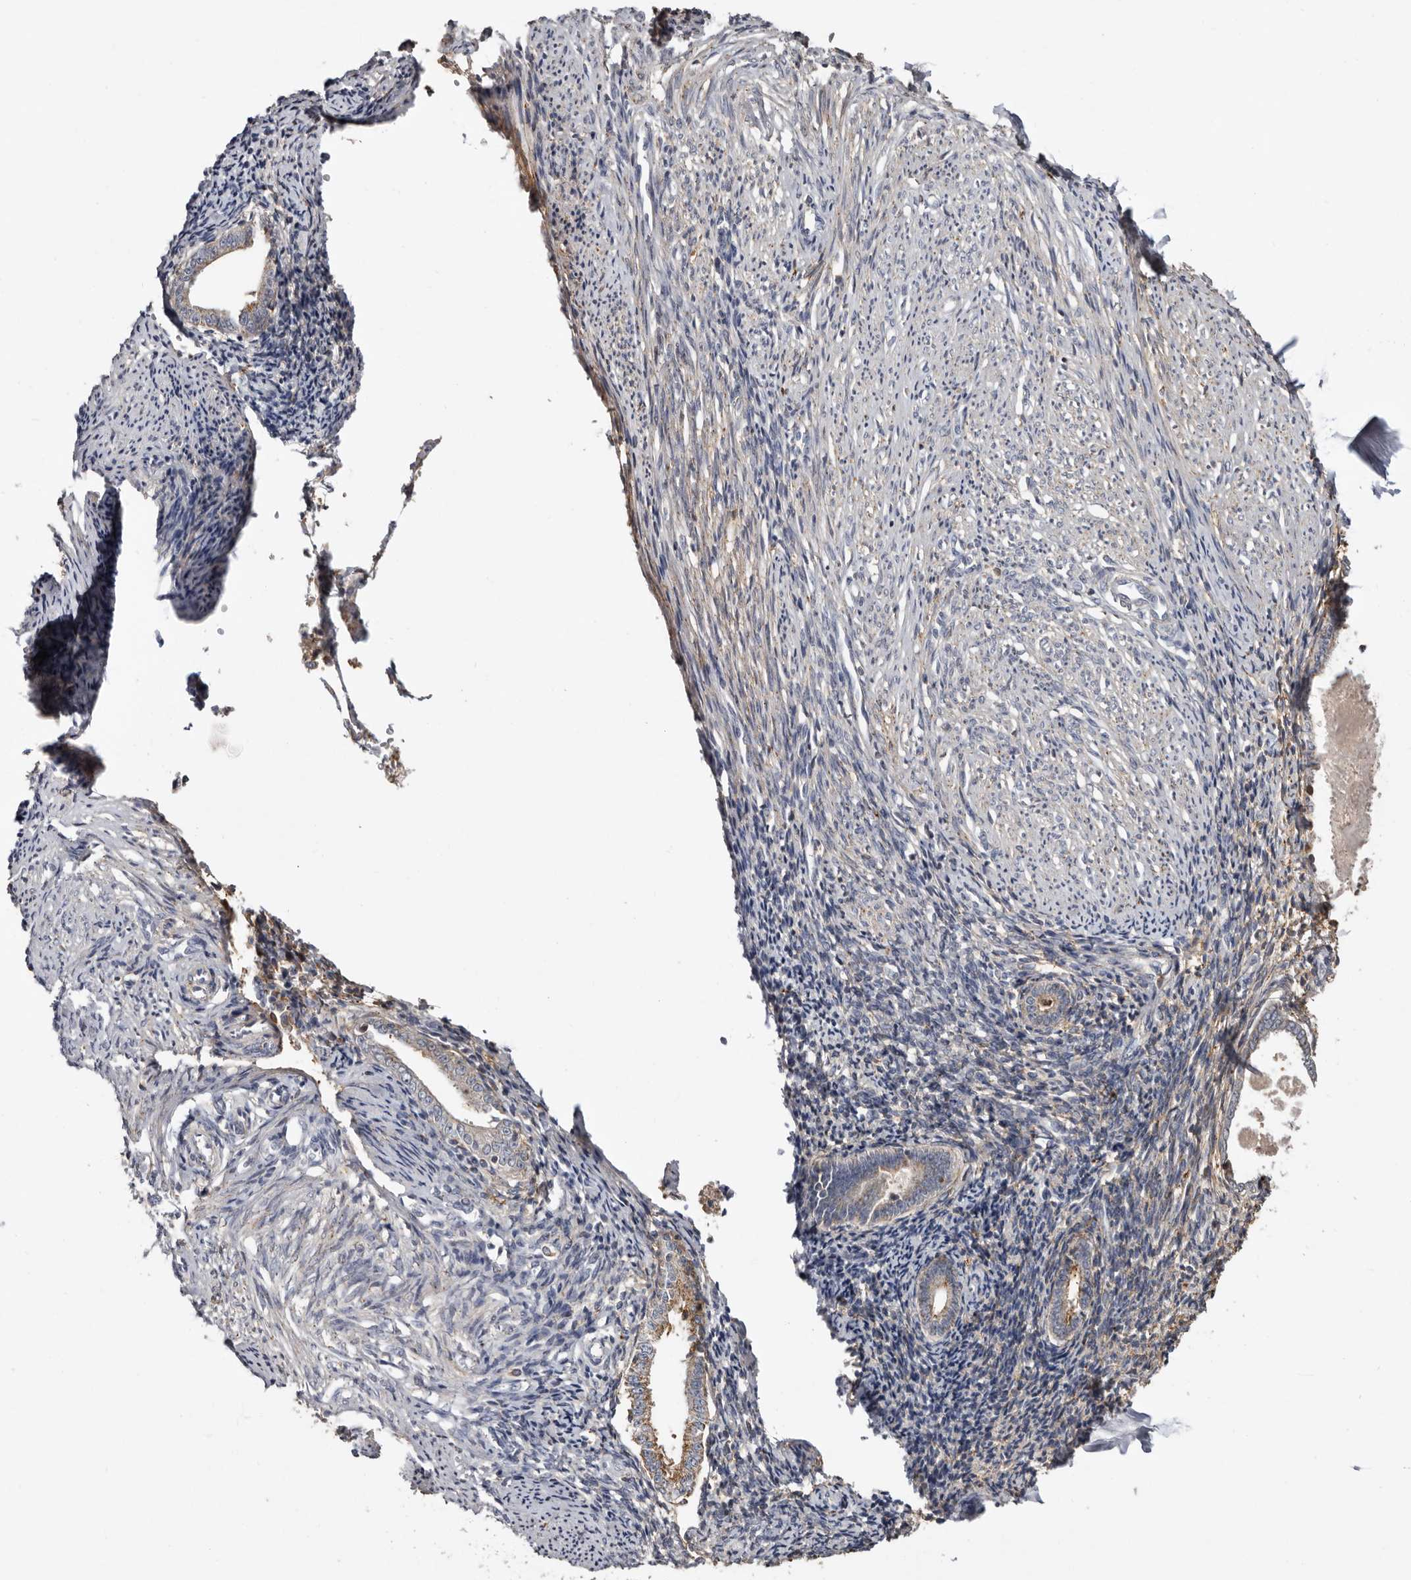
{"staining": {"intensity": "moderate", "quantity": "25%-75%", "location": "cytoplasmic/membranous"}, "tissue": "endometrium", "cell_type": "Cells in endometrial stroma", "image_type": "normal", "snomed": [{"axis": "morphology", "description": "Normal tissue, NOS"}, {"axis": "topography", "description": "Endometrium"}], "caption": "IHC photomicrograph of normal endometrium: human endometrium stained using immunohistochemistry displays medium levels of moderate protein expression localized specifically in the cytoplasmic/membranous of cells in endometrial stroma, appearing as a cytoplasmic/membranous brown color.", "gene": "KIF26B", "patient": {"sex": "female", "age": 56}}